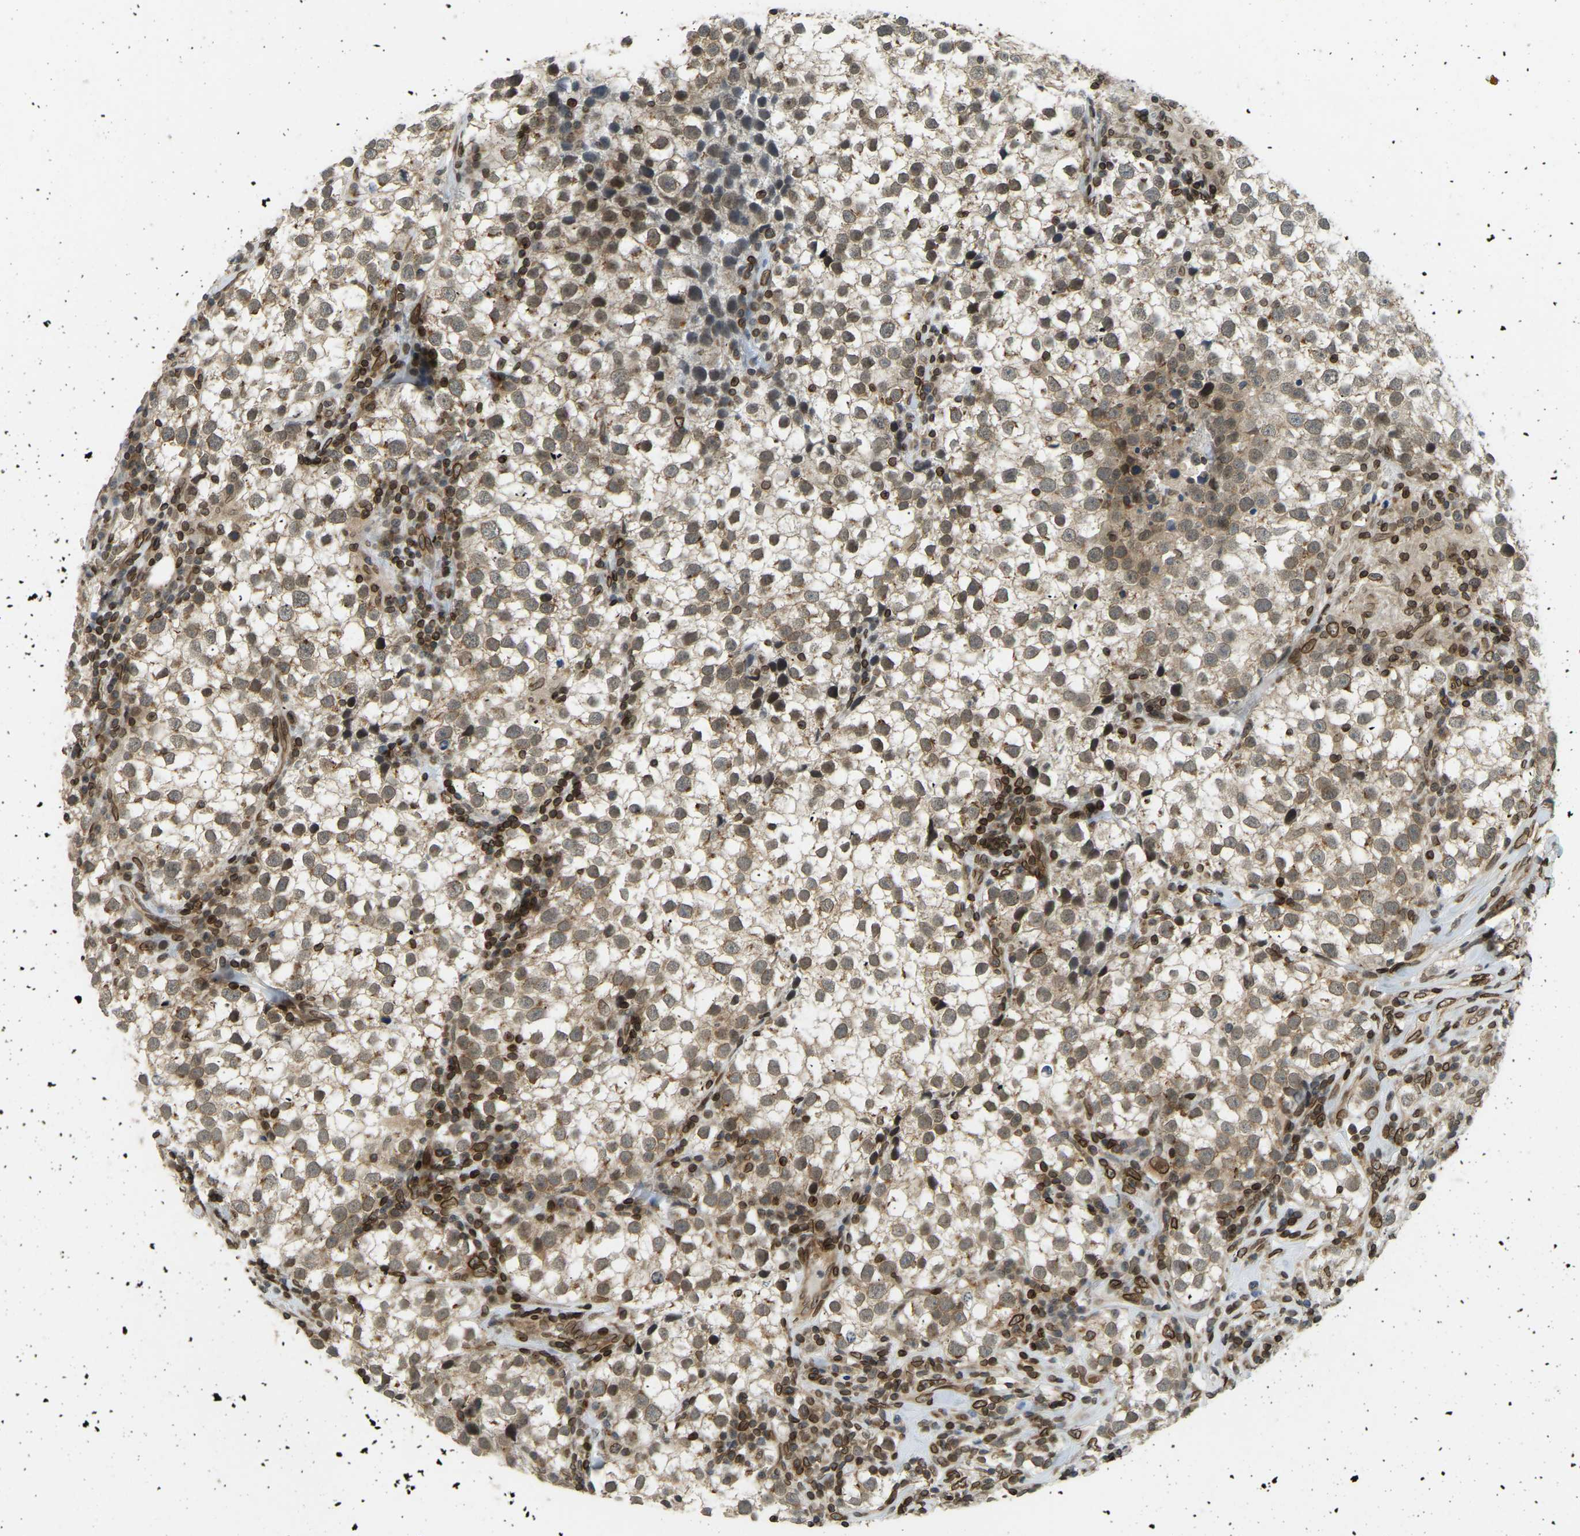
{"staining": {"intensity": "weak", "quantity": ">75%", "location": "cytoplasmic/membranous,nuclear"}, "tissue": "testis cancer", "cell_type": "Tumor cells", "image_type": "cancer", "snomed": [{"axis": "morphology", "description": "Seminoma, NOS"}, {"axis": "morphology", "description": "Carcinoma, Embryonal, NOS"}, {"axis": "topography", "description": "Testis"}], "caption": "Immunohistochemical staining of human embryonal carcinoma (testis) reveals low levels of weak cytoplasmic/membranous and nuclear protein expression in about >75% of tumor cells. (DAB IHC with brightfield microscopy, high magnification).", "gene": "SYNE1", "patient": {"sex": "male", "age": 36}}